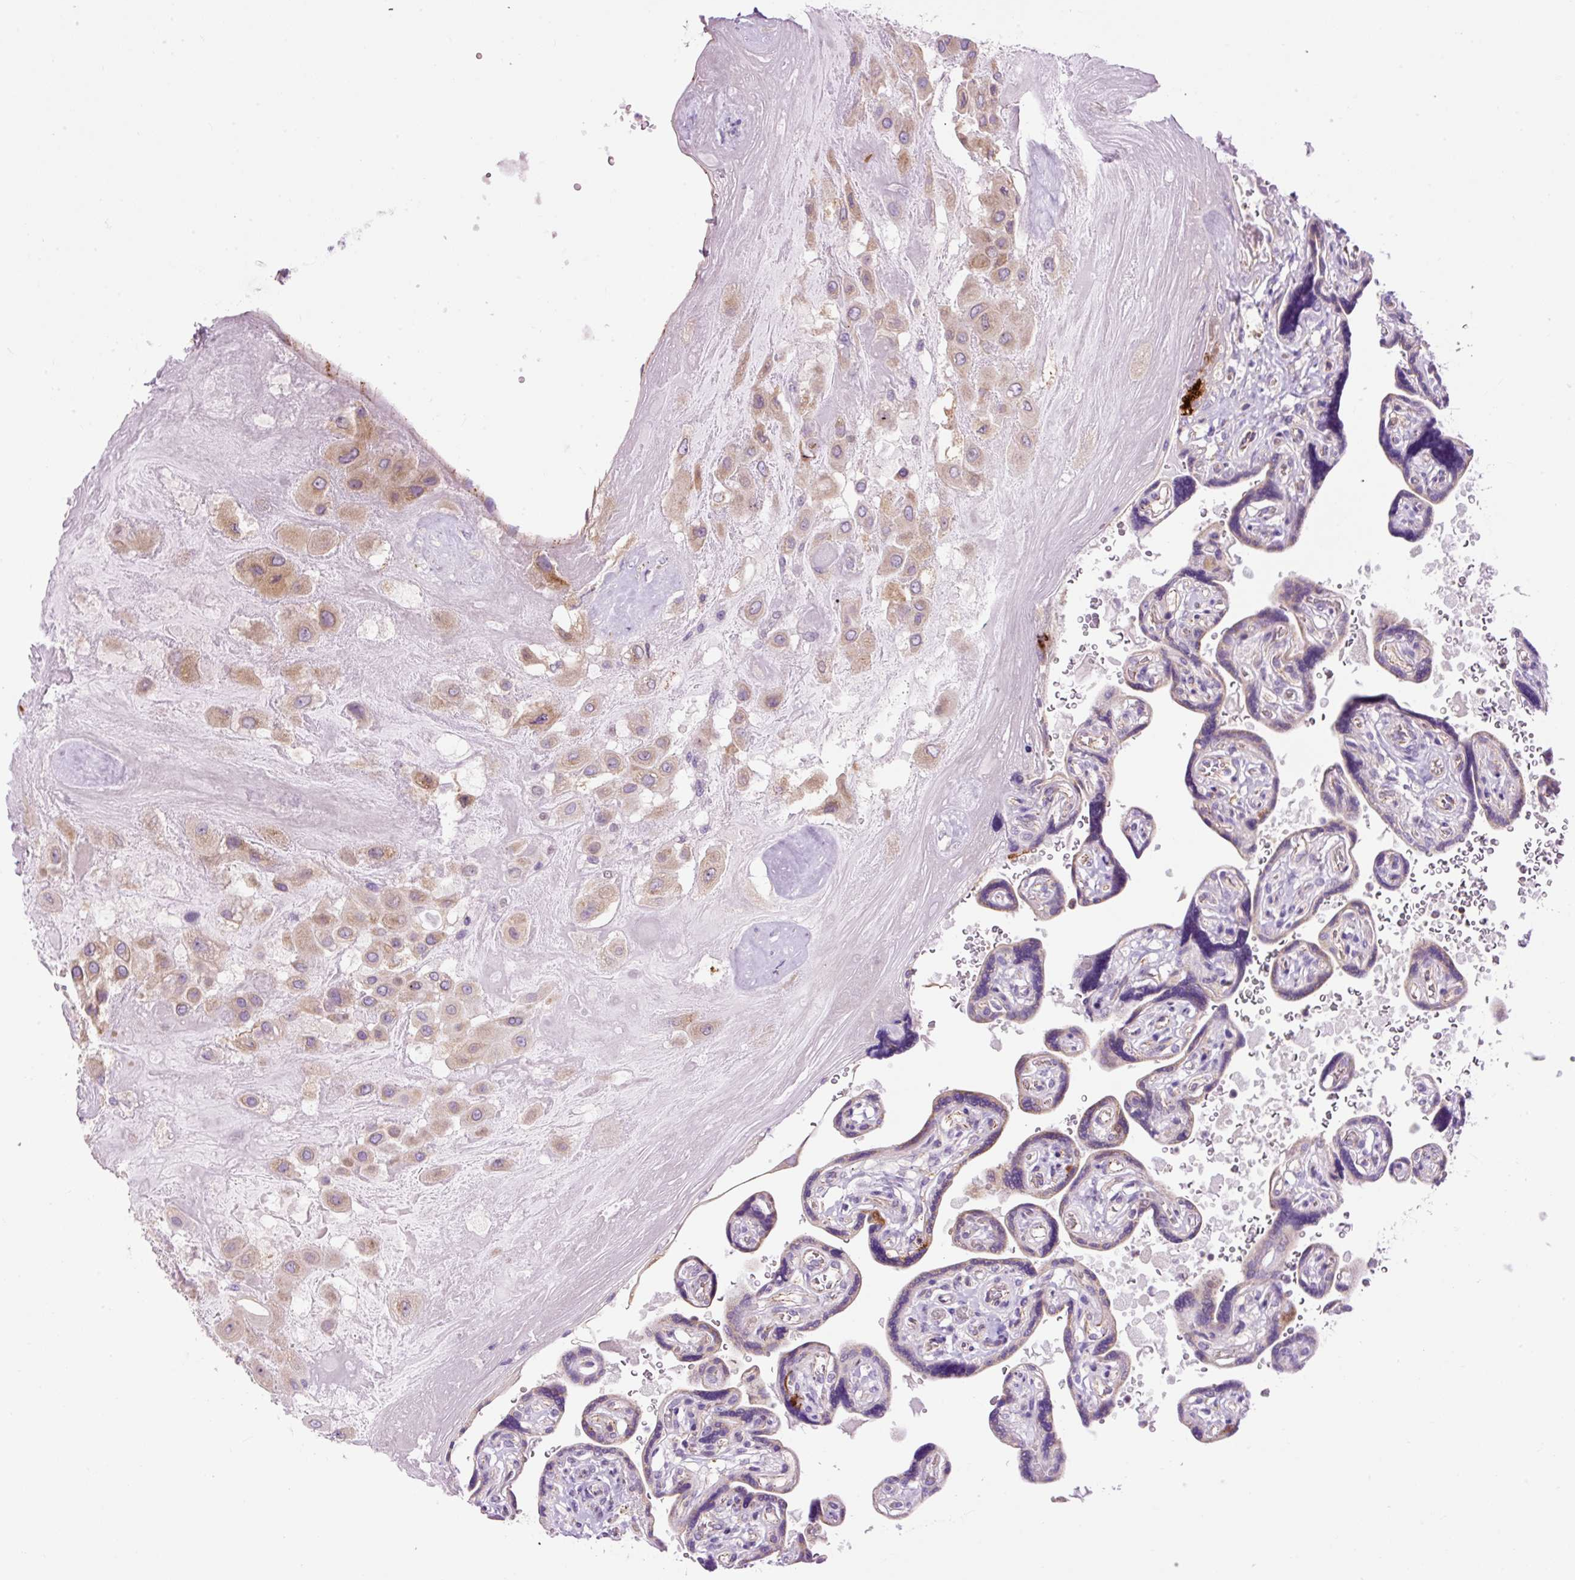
{"staining": {"intensity": "moderate", "quantity": ">75%", "location": "cytoplasmic/membranous"}, "tissue": "placenta", "cell_type": "Decidual cells", "image_type": "normal", "snomed": [{"axis": "morphology", "description": "Normal tissue, NOS"}, {"axis": "topography", "description": "Placenta"}], "caption": "Protein analysis of benign placenta displays moderate cytoplasmic/membranous staining in about >75% of decidual cells.", "gene": "CD83", "patient": {"sex": "female", "age": 32}}